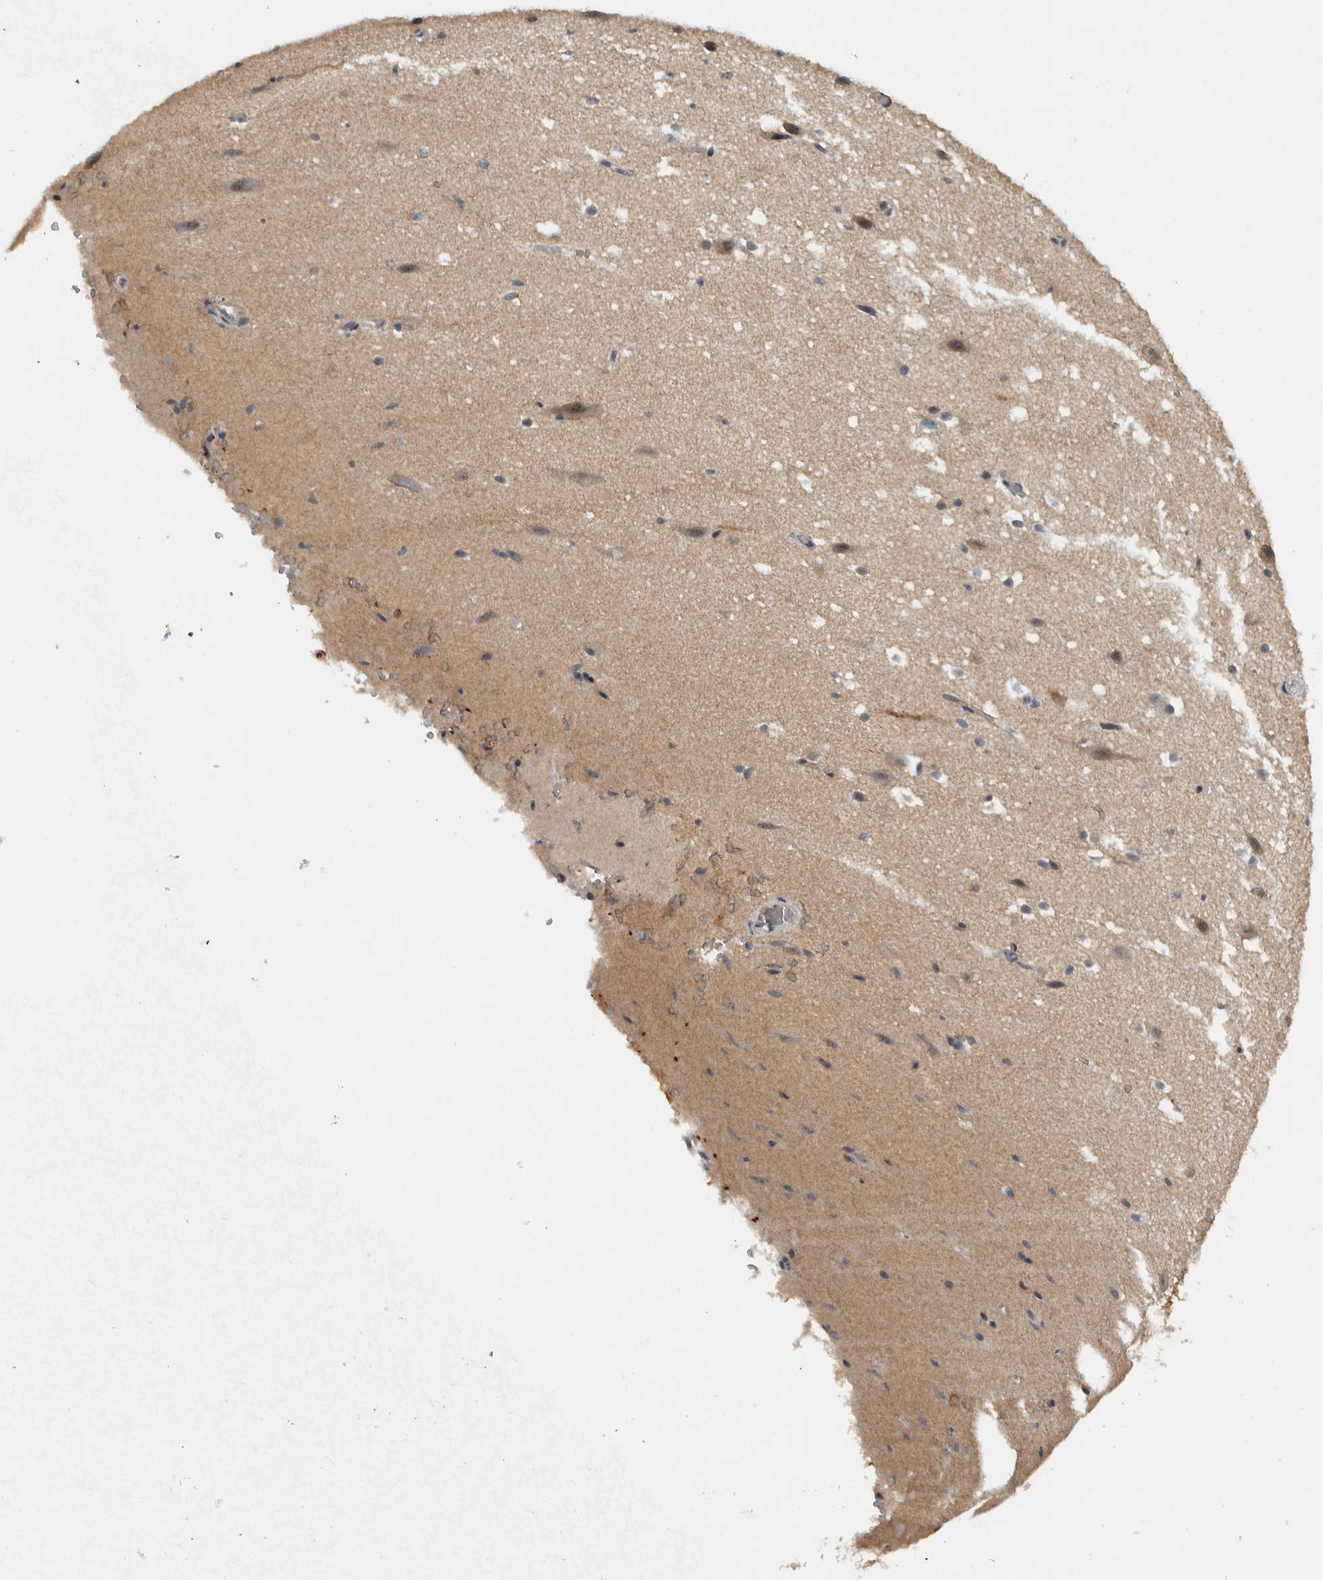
{"staining": {"intensity": "weak", "quantity": "<25%", "location": "cytoplasmic/membranous"}, "tissue": "cerebral cortex", "cell_type": "Endothelial cells", "image_type": "normal", "snomed": [{"axis": "morphology", "description": "Normal tissue, NOS"}, {"axis": "morphology", "description": "Developmental malformation"}, {"axis": "topography", "description": "Cerebral cortex"}], "caption": "The histopathology image displays no staining of endothelial cells in normal cerebral cortex. The staining was performed using DAB (3,3'-diaminobenzidine) to visualize the protein expression in brown, while the nuclei were stained in blue with hematoxylin (Magnification: 20x).", "gene": "NAPG", "patient": {"sex": "female", "age": 30}}